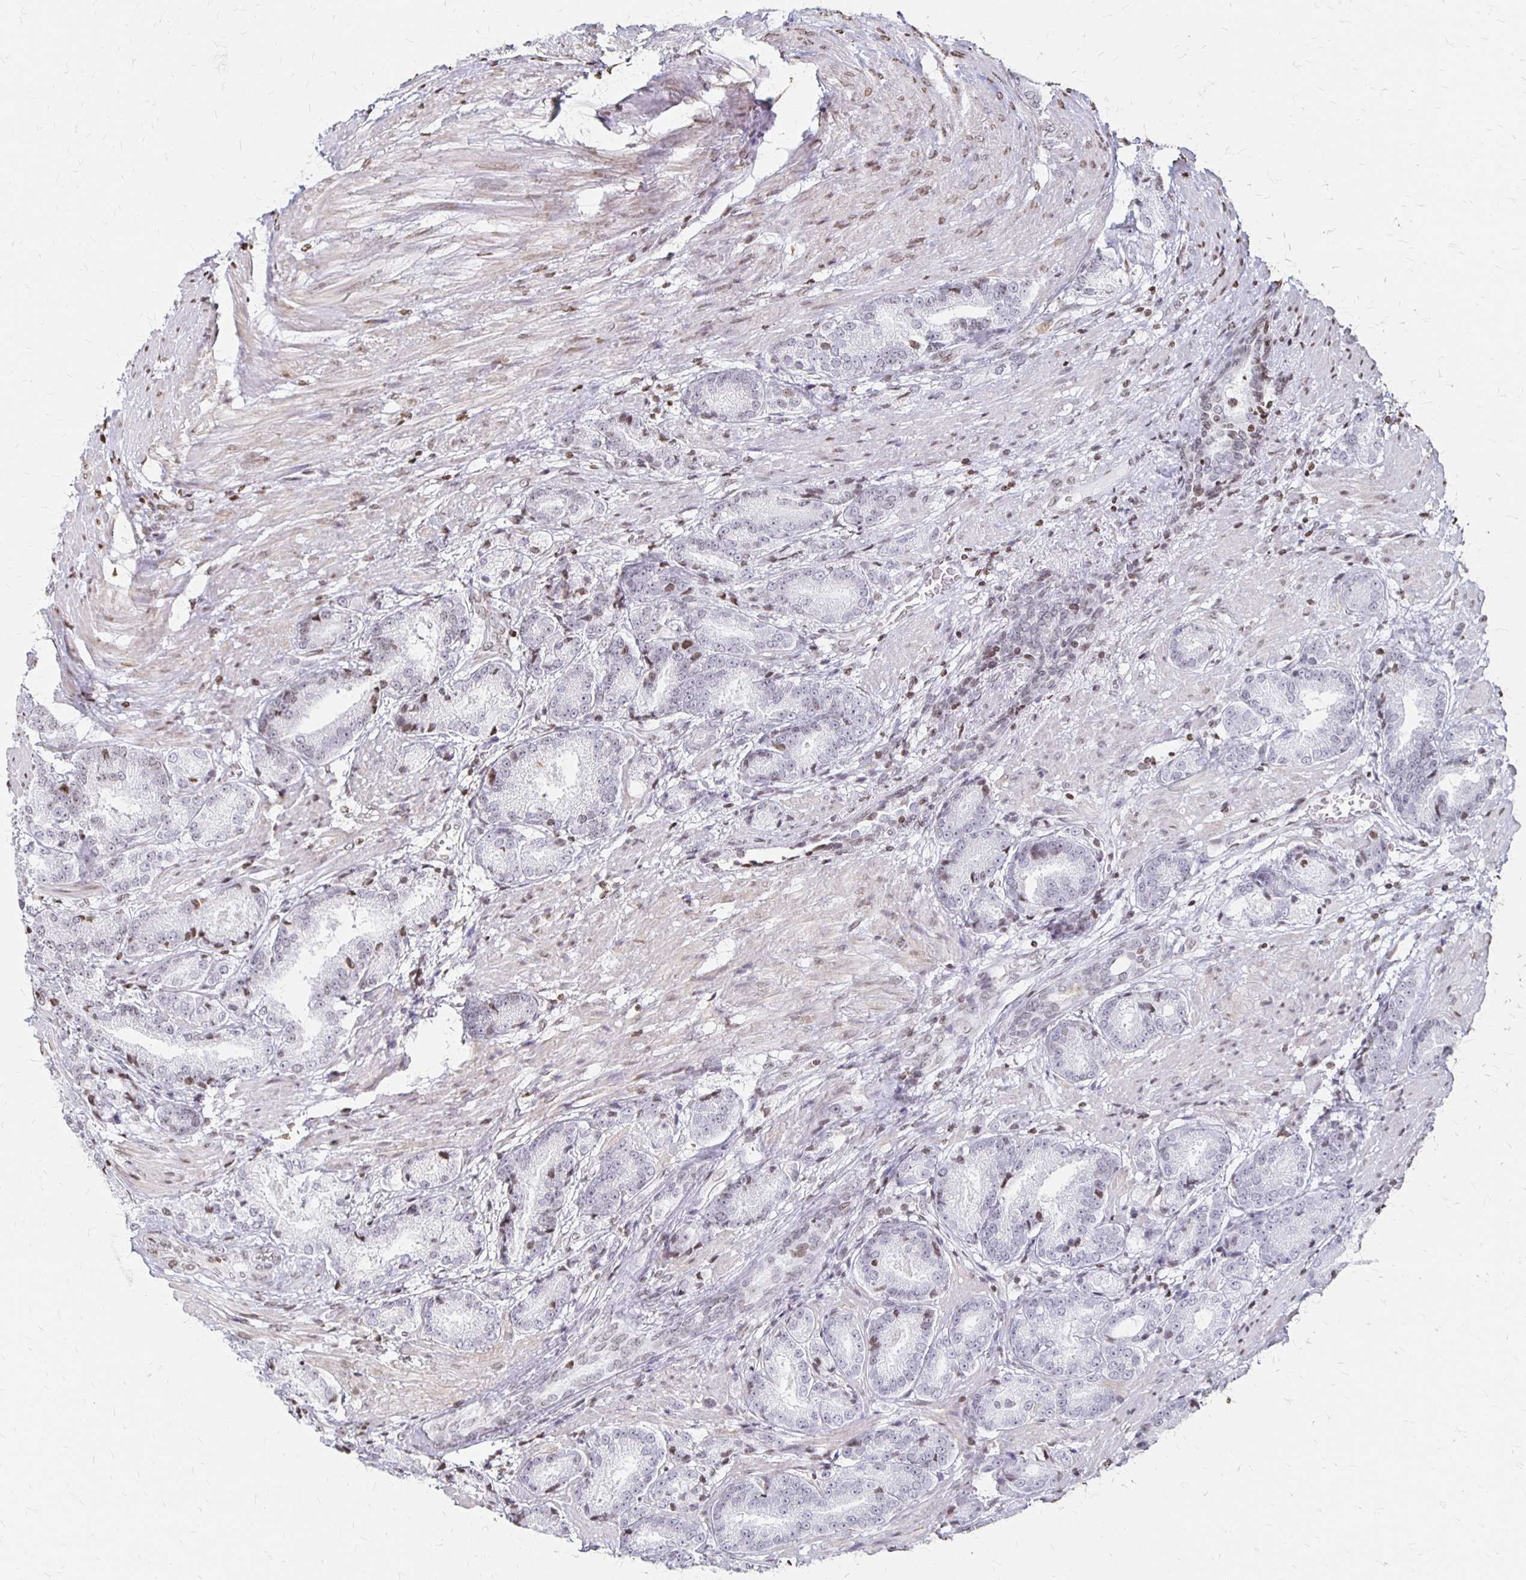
{"staining": {"intensity": "negative", "quantity": "none", "location": "none"}, "tissue": "prostate cancer", "cell_type": "Tumor cells", "image_type": "cancer", "snomed": [{"axis": "morphology", "description": "Adenocarcinoma, High grade"}, {"axis": "topography", "description": "Prostate and seminal vesicle, NOS"}], "caption": "A high-resolution histopathology image shows immunohistochemistry (IHC) staining of prostate high-grade adenocarcinoma, which displays no significant expression in tumor cells.", "gene": "ZNF280C", "patient": {"sex": "male", "age": 61}}